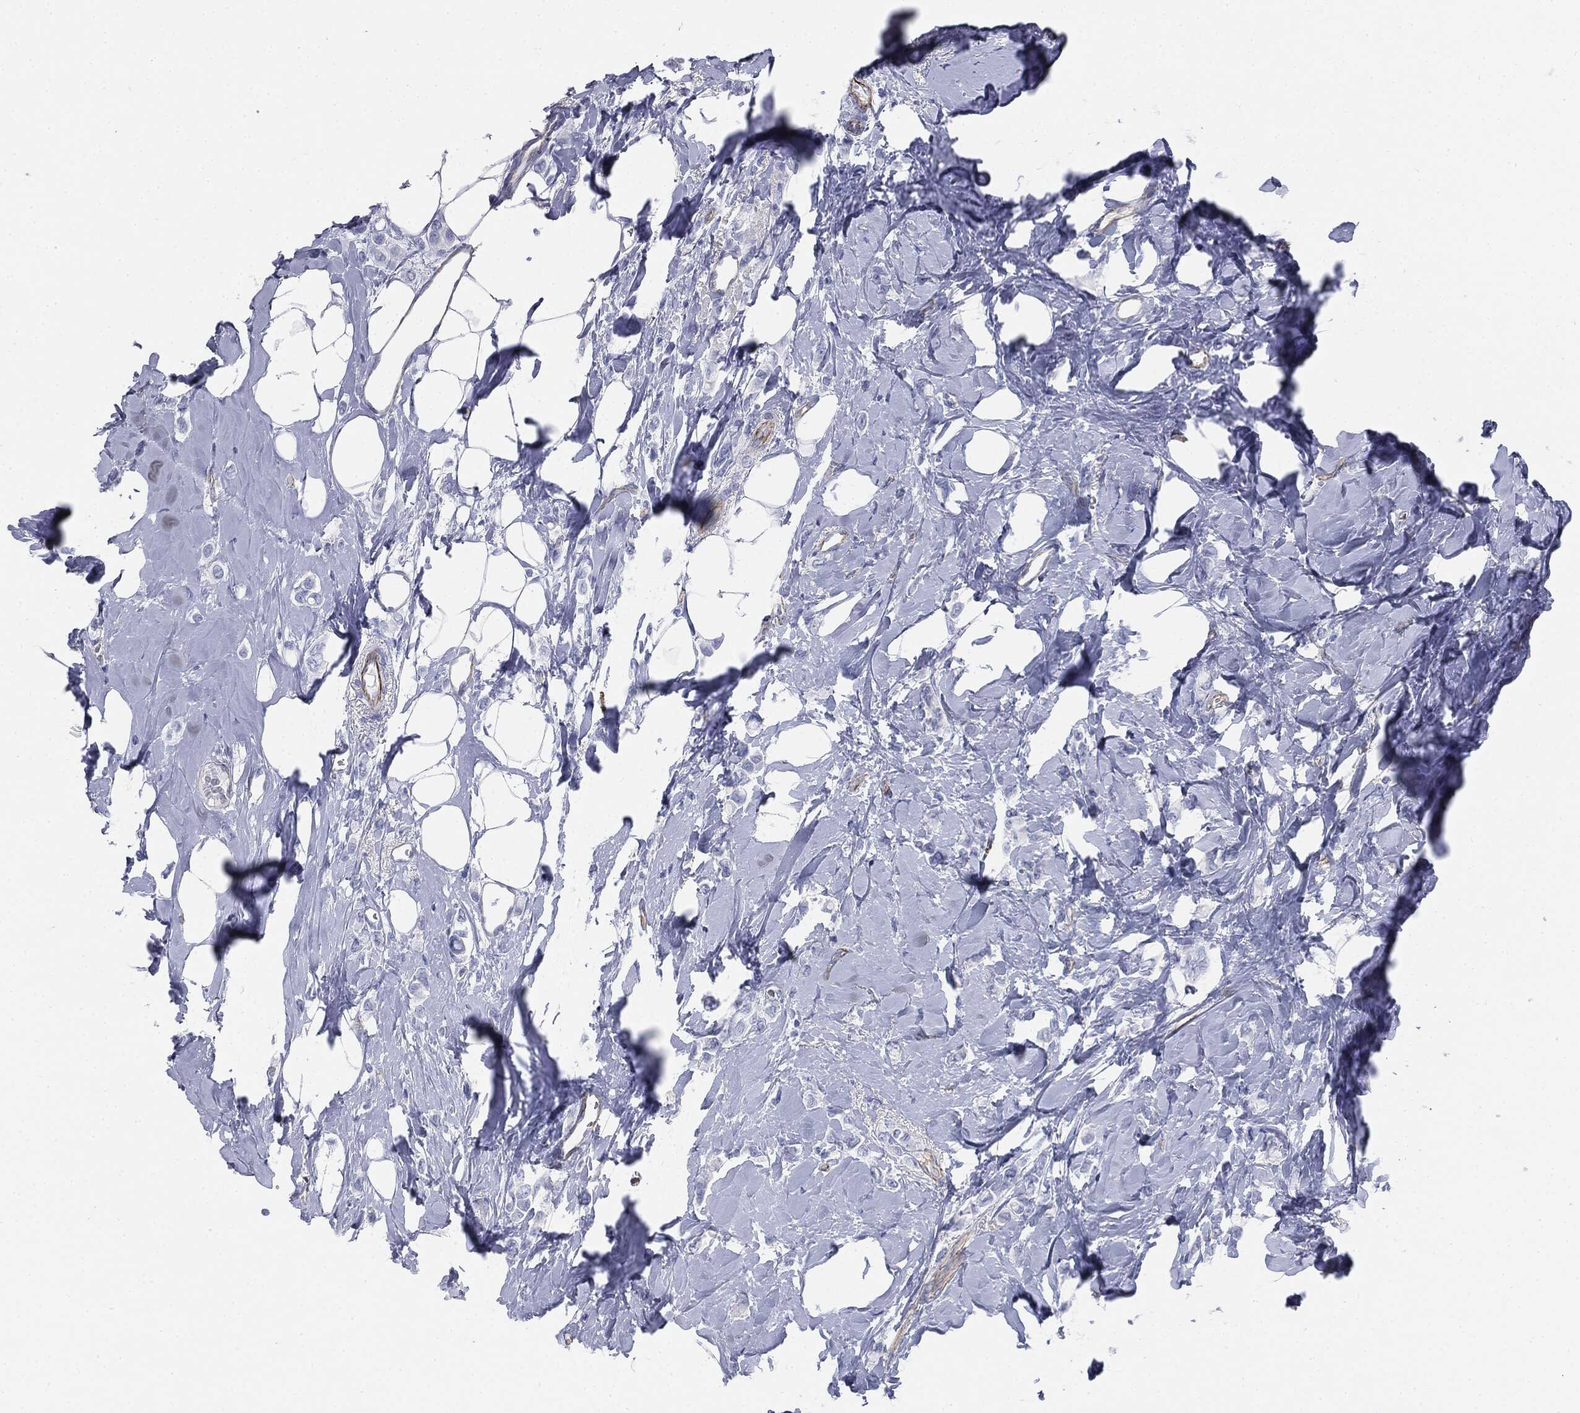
{"staining": {"intensity": "negative", "quantity": "none", "location": "none"}, "tissue": "breast cancer", "cell_type": "Tumor cells", "image_type": "cancer", "snomed": [{"axis": "morphology", "description": "Lobular carcinoma"}, {"axis": "topography", "description": "Breast"}], "caption": "IHC micrograph of neoplastic tissue: human breast cancer (lobular carcinoma) stained with DAB demonstrates no significant protein positivity in tumor cells.", "gene": "MUC5AC", "patient": {"sex": "female", "age": 66}}